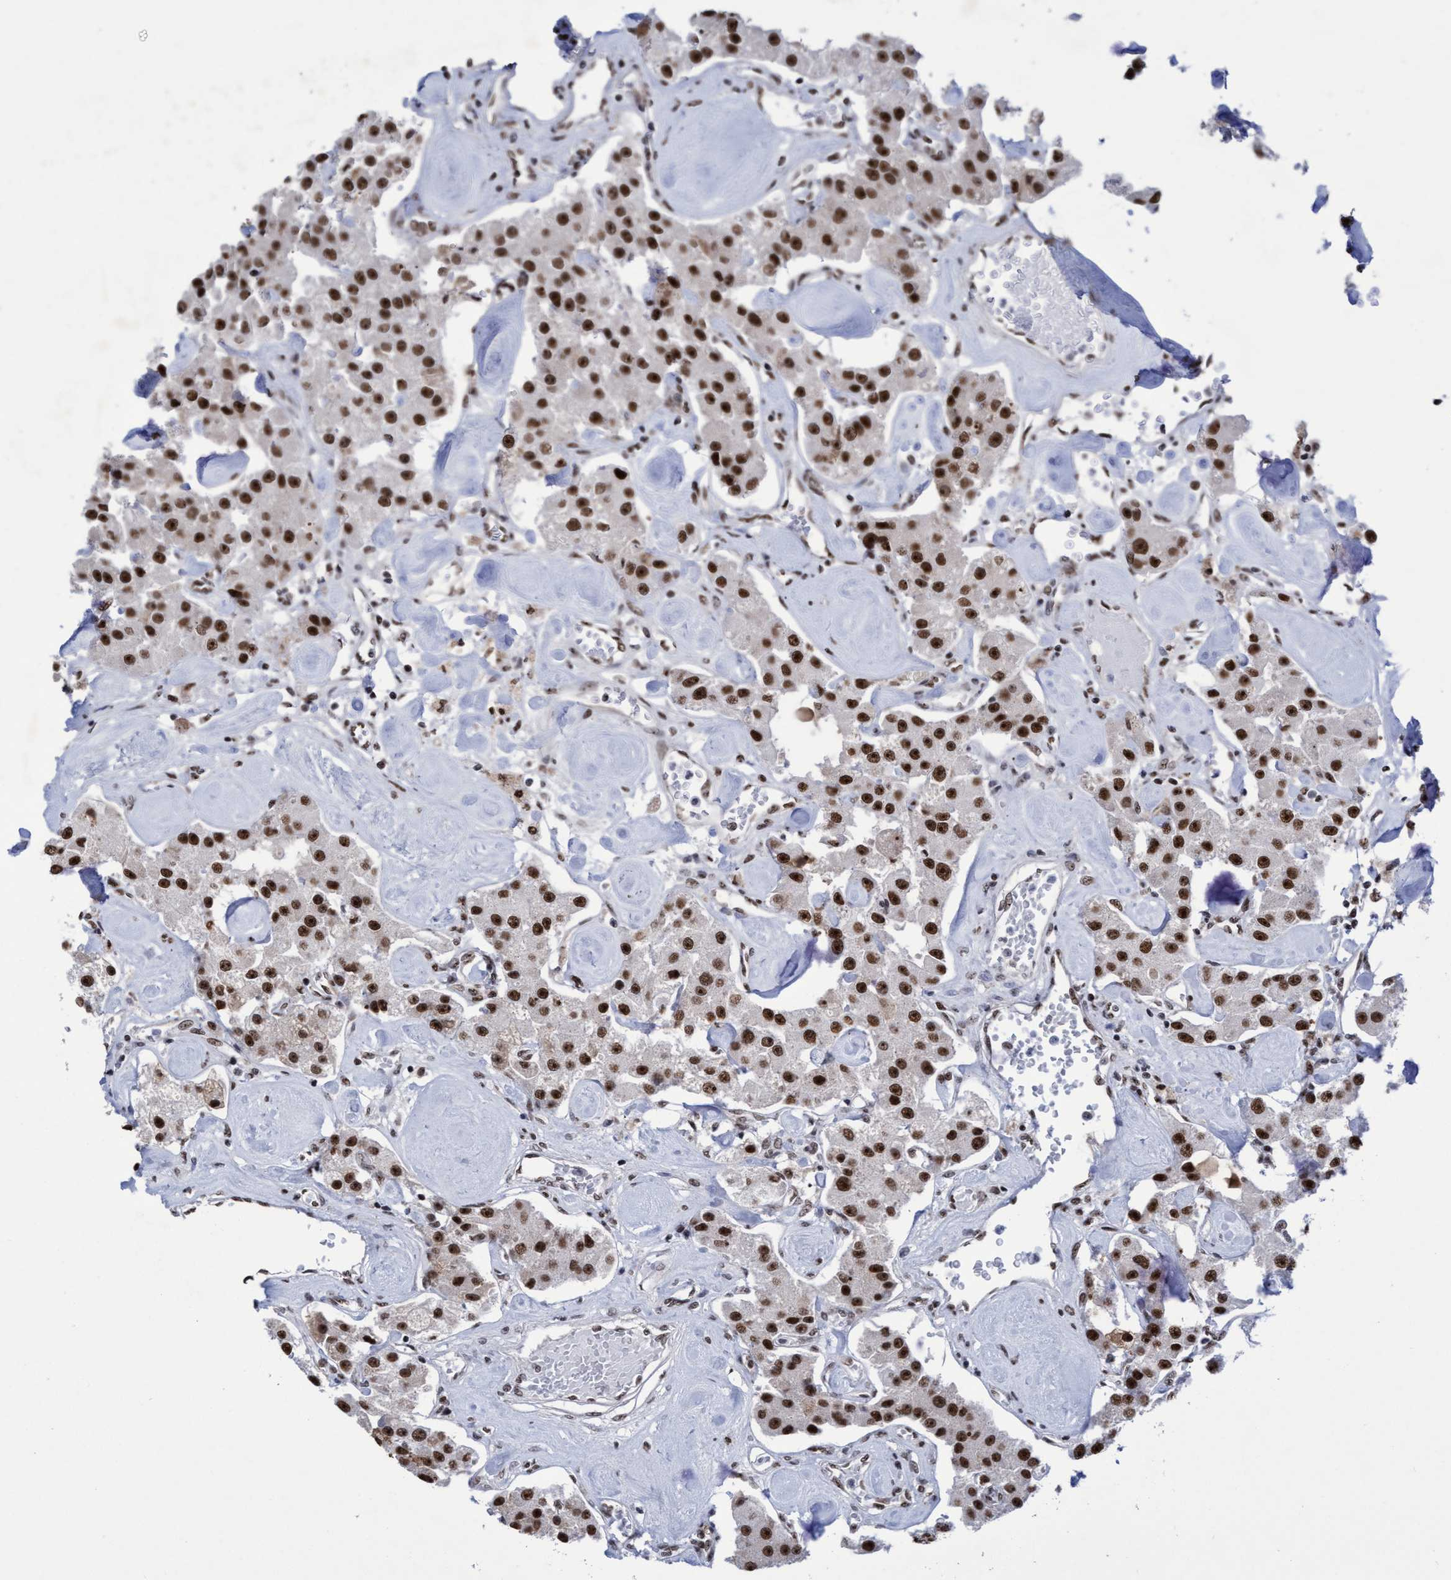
{"staining": {"intensity": "strong", "quantity": ">75%", "location": "cytoplasmic/membranous,nuclear"}, "tissue": "carcinoid", "cell_type": "Tumor cells", "image_type": "cancer", "snomed": [{"axis": "morphology", "description": "Carcinoid, malignant, NOS"}, {"axis": "topography", "description": "Pancreas"}], "caption": "Strong cytoplasmic/membranous and nuclear protein staining is present in approximately >75% of tumor cells in carcinoid (malignant).", "gene": "EFCAB10", "patient": {"sex": "male", "age": 41}}